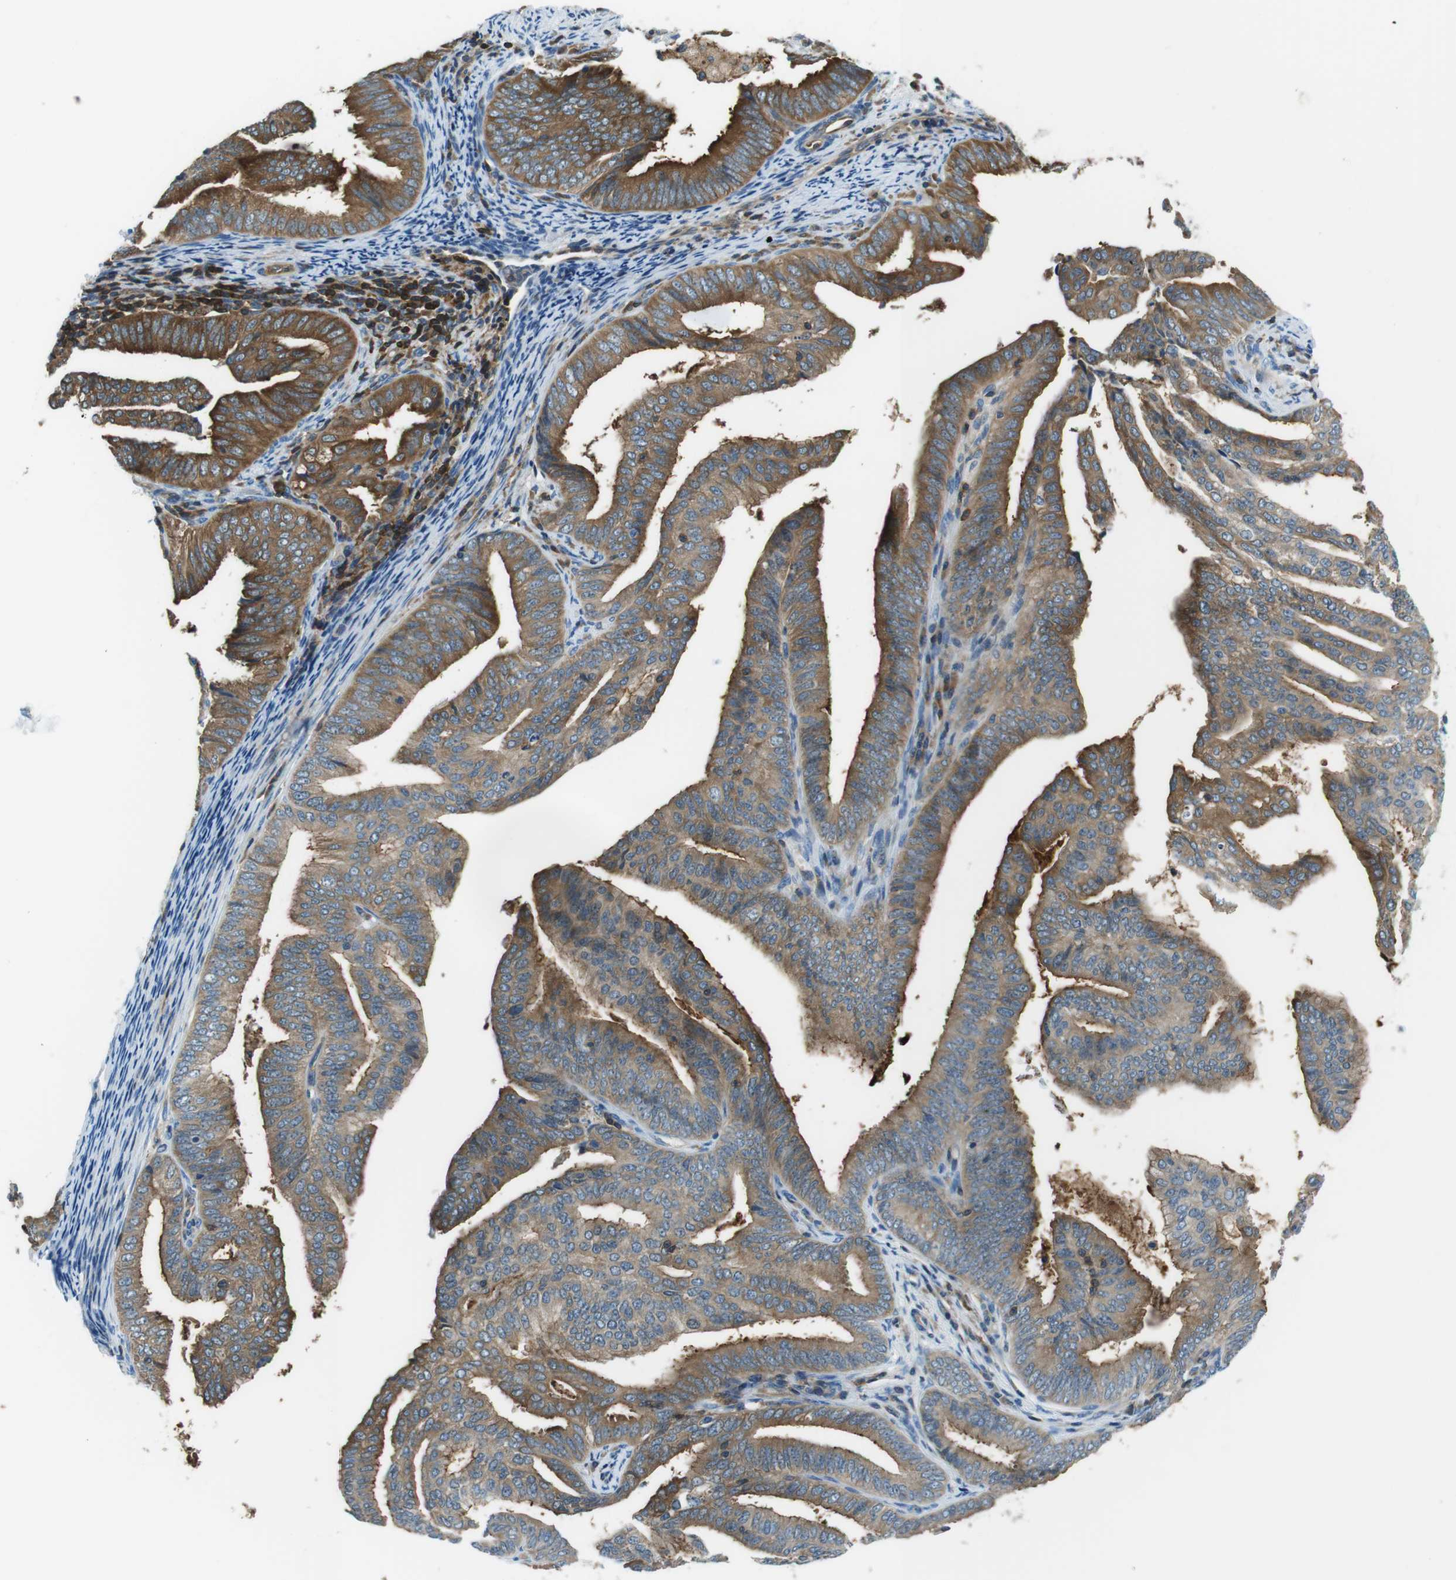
{"staining": {"intensity": "moderate", "quantity": ">75%", "location": "cytoplasmic/membranous"}, "tissue": "endometrial cancer", "cell_type": "Tumor cells", "image_type": "cancer", "snomed": [{"axis": "morphology", "description": "Adenocarcinoma, NOS"}, {"axis": "topography", "description": "Endometrium"}], "caption": "Immunohistochemical staining of endometrial cancer displays moderate cytoplasmic/membranous protein expression in approximately >75% of tumor cells.", "gene": "TES", "patient": {"sex": "female", "age": 58}}